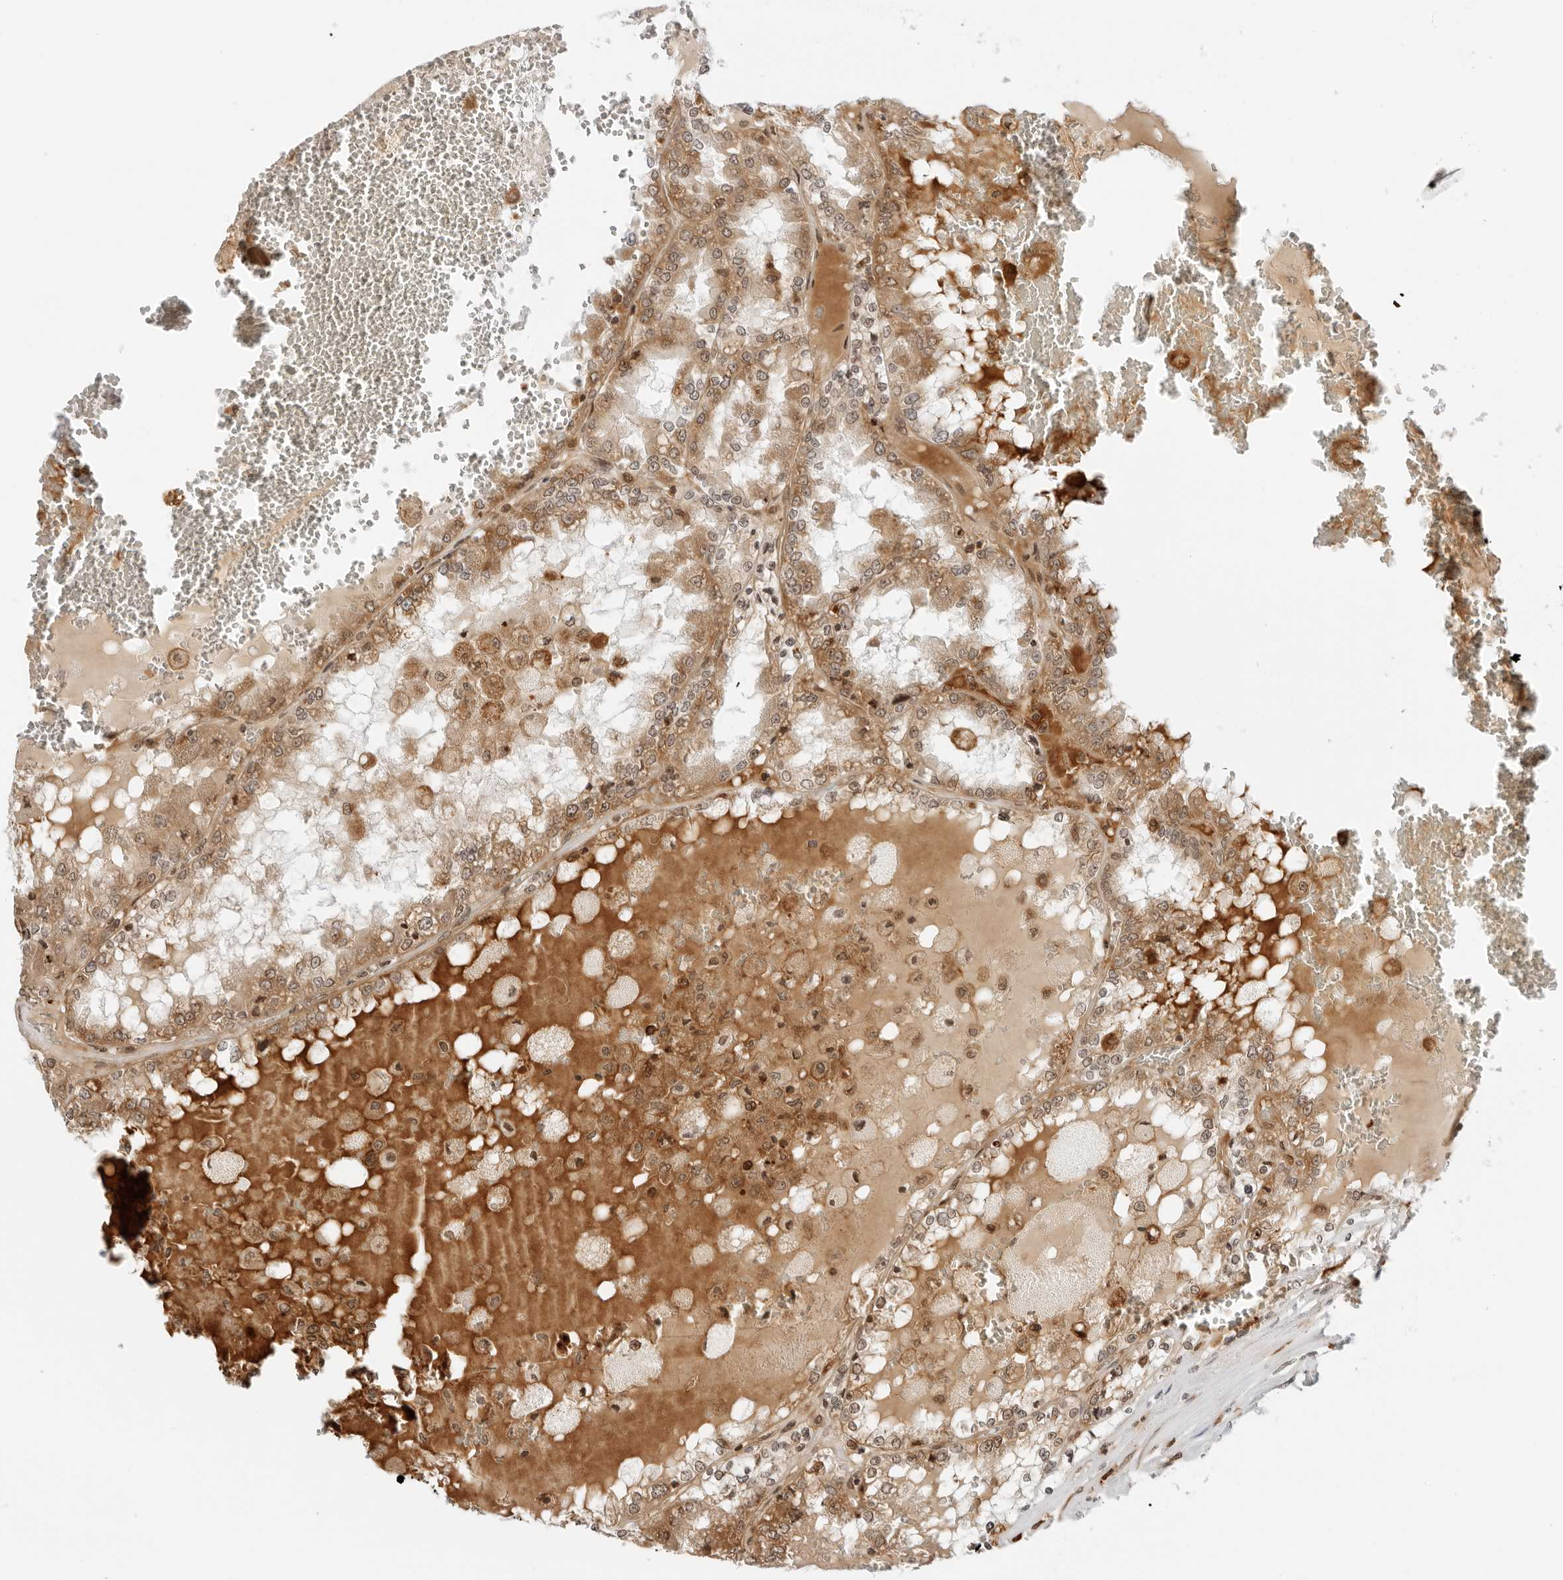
{"staining": {"intensity": "moderate", "quantity": ">75%", "location": "cytoplasmic/membranous,nuclear"}, "tissue": "renal cancer", "cell_type": "Tumor cells", "image_type": "cancer", "snomed": [{"axis": "morphology", "description": "Adenocarcinoma, NOS"}, {"axis": "topography", "description": "Kidney"}], "caption": "Moderate cytoplasmic/membranous and nuclear positivity for a protein is seen in about >75% of tumor cells of renal cancer (adenocarcinoma) using immunohistochemistry.", "gene": "RC3H1", "patient": {"sex": "female", "age": 56}}